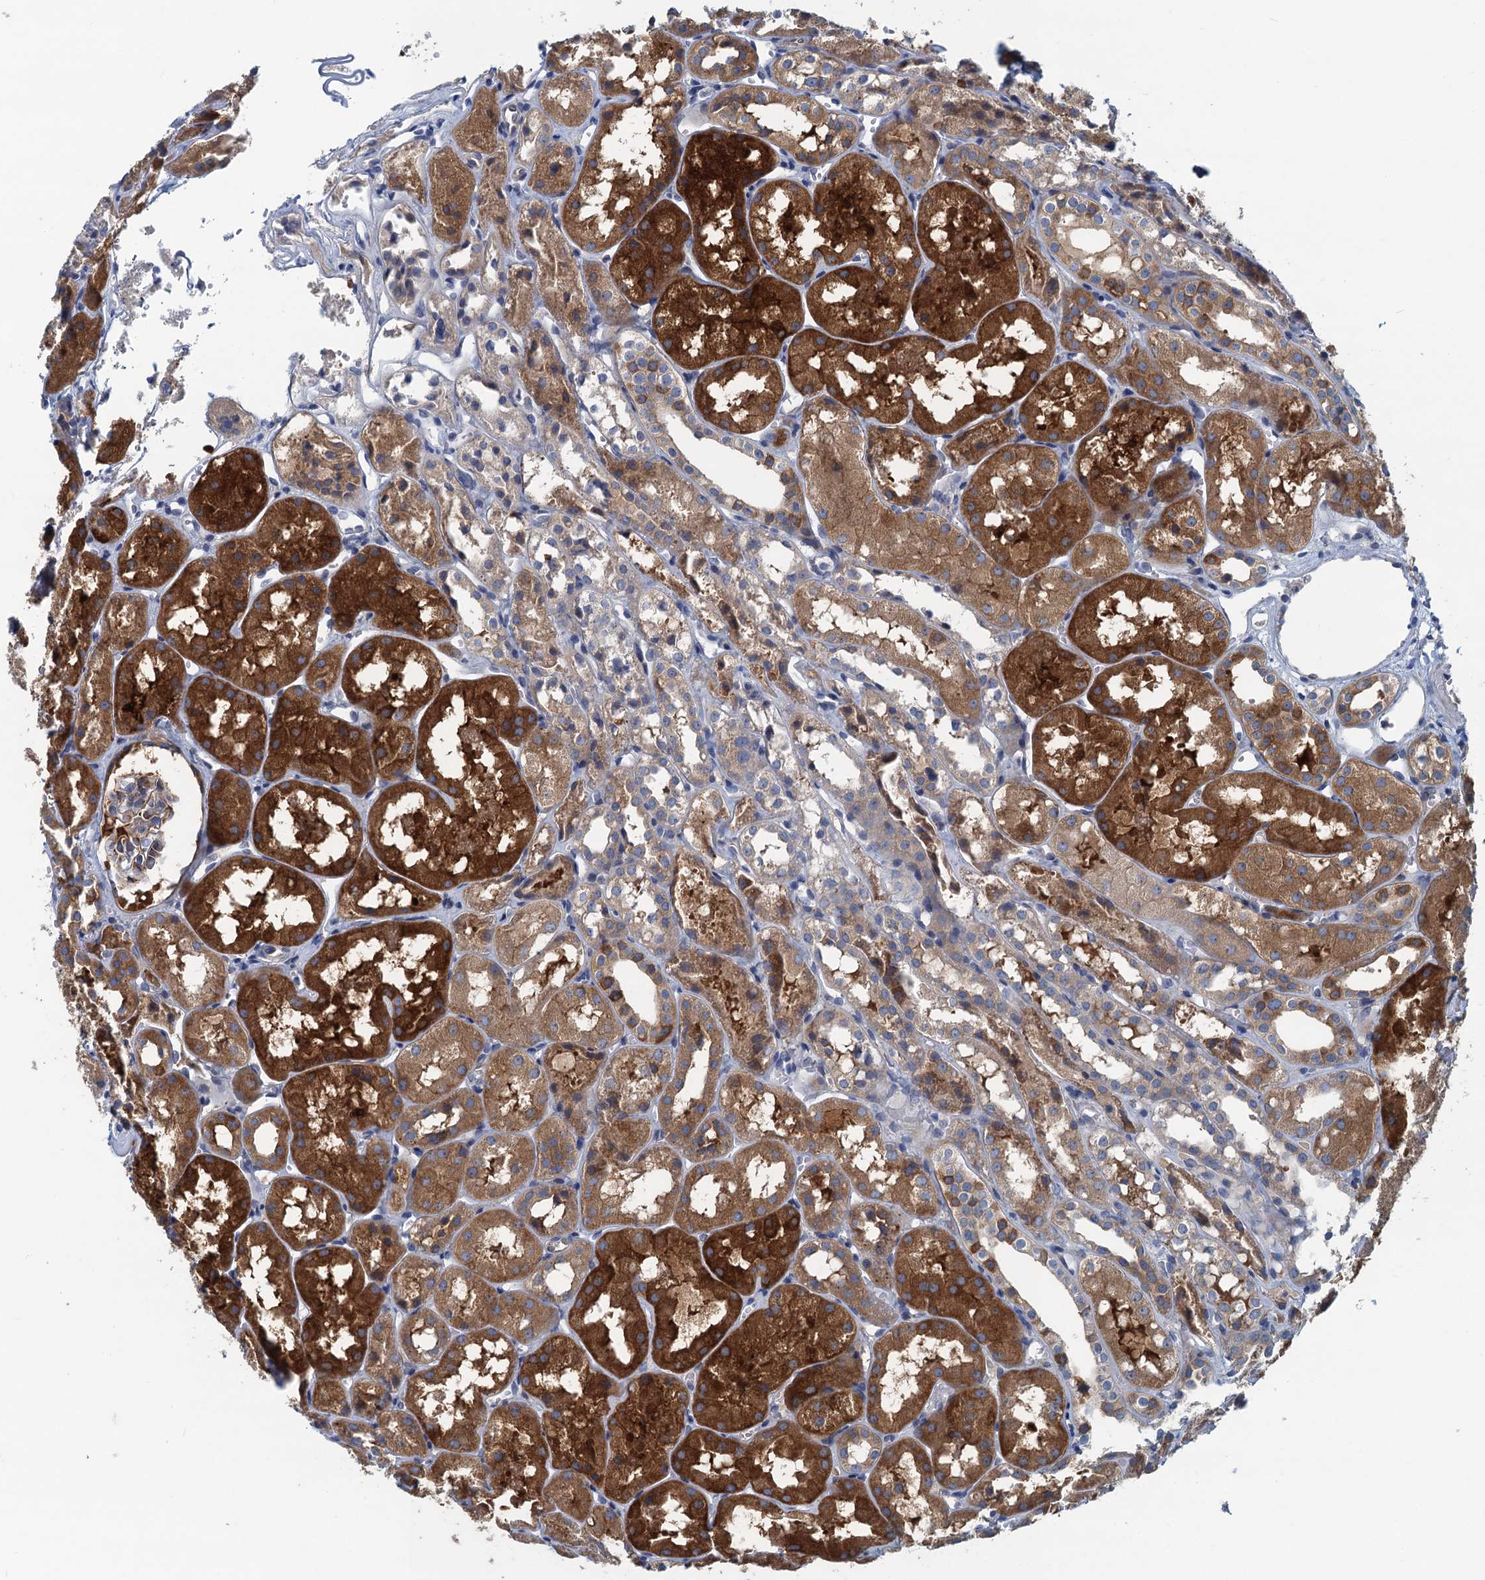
{"staining": {"intensity": "moderate", "quantity": "<25%", "location": "cytoplasmic/membranous"}, "tissue": "kidney", "cell_type": "Cells in glomeruli", "image_type": "normal", "snomed": [{"axis": "morphology", "description": "Normal tissue, NOS"}, {"axis": "topography", "description": "Kidney"}], "caption": "Protein staining reveals moderate cytoplasmic/membranous staining in about <25% of cells in glomeruli in unremarkable kidney. Nuclei are stained in blue.", "gene": "MYDGF", "patient": {"sex": "male", "age": 16}}